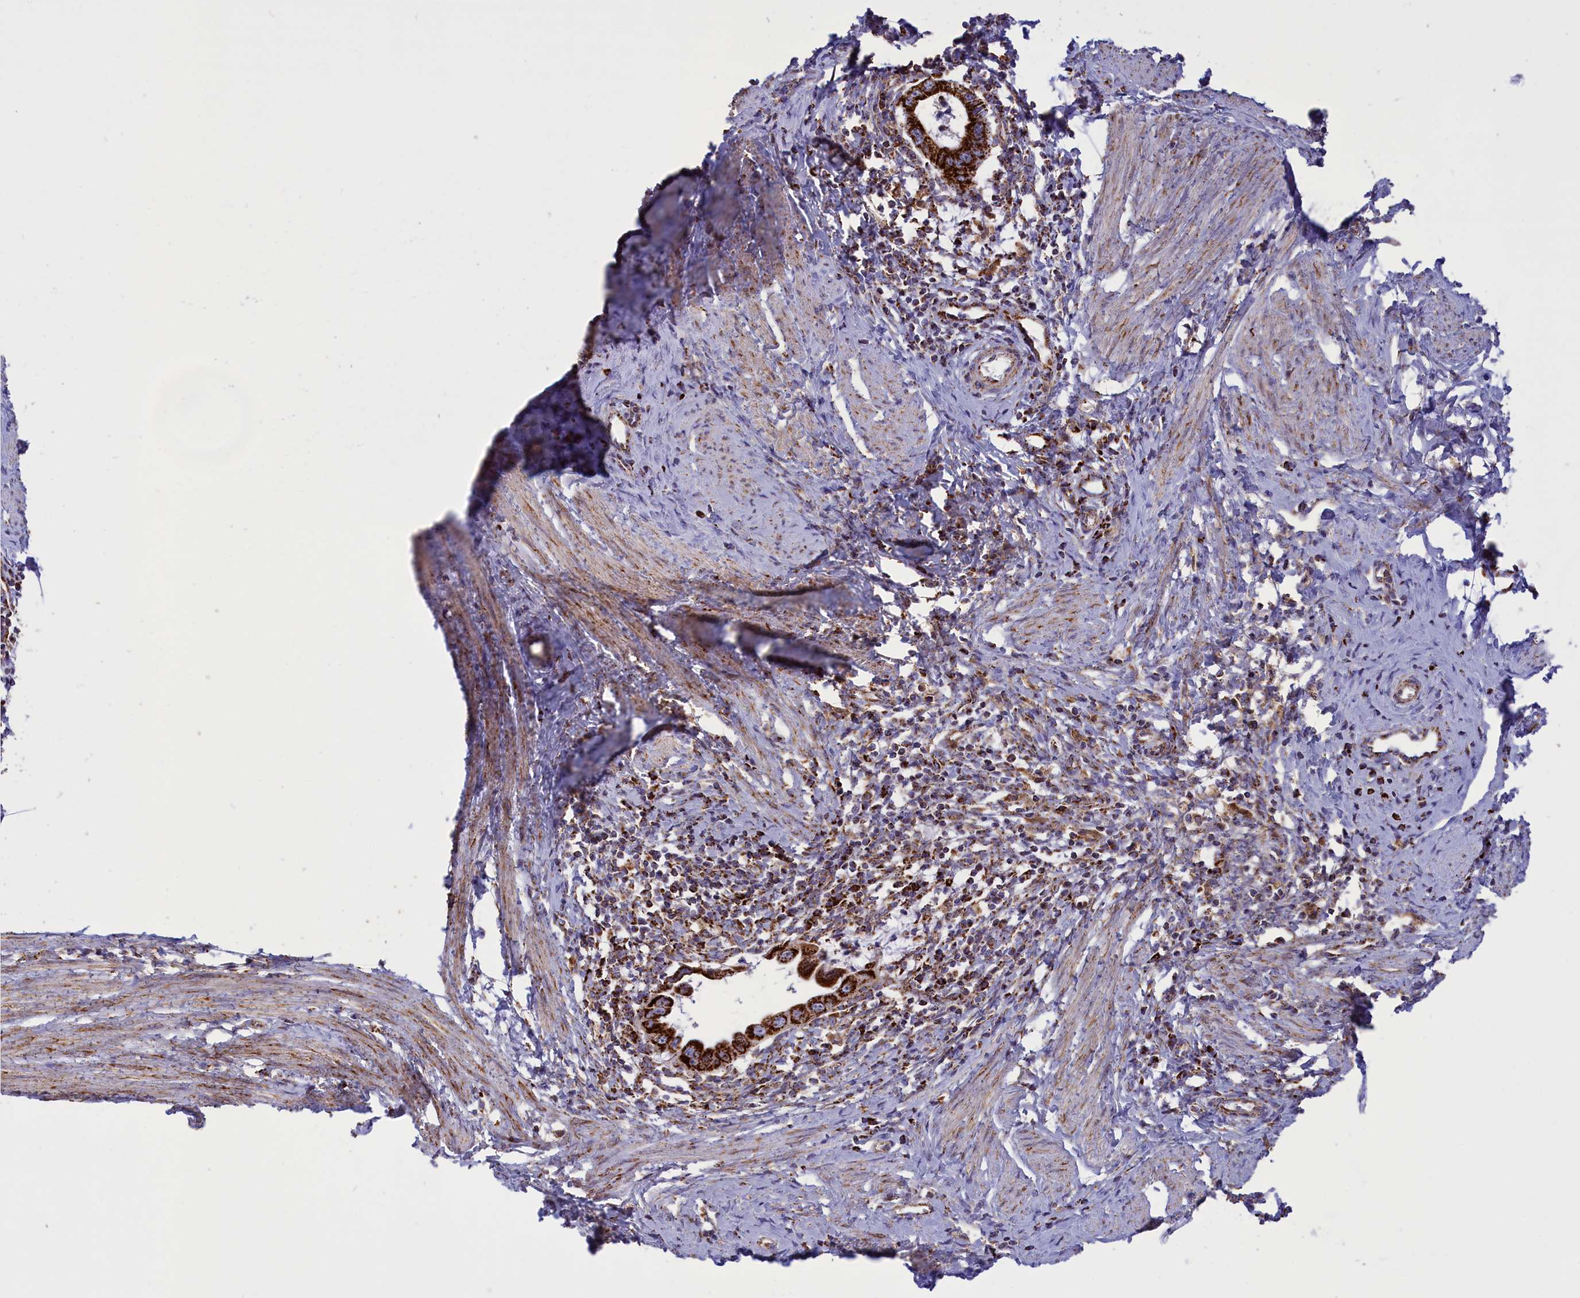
{"staining": {"intensity": "strong", "quantity": ">75%", "location": "cytoplasmic/membranous"}, "tissue": "cervical cancer", "cell_type": "Tumor cells", "image_type": "cancer", "snomed": [{"axis": "morphology", "description": "Adenocarcinoma, NOS"}, {"axis": "topography", "description": "Cervix"}], "caption": "The immunohistochemical stain labels strong cytoplasmic/membranous positivity in tumor cells of adenocarcinoma (cervical) tissue. (brown staining indicates protein expression, while blue staining denotes nuclei).", "gene": "ISOC2", "patient": {"sex": "female", "age": 36}}